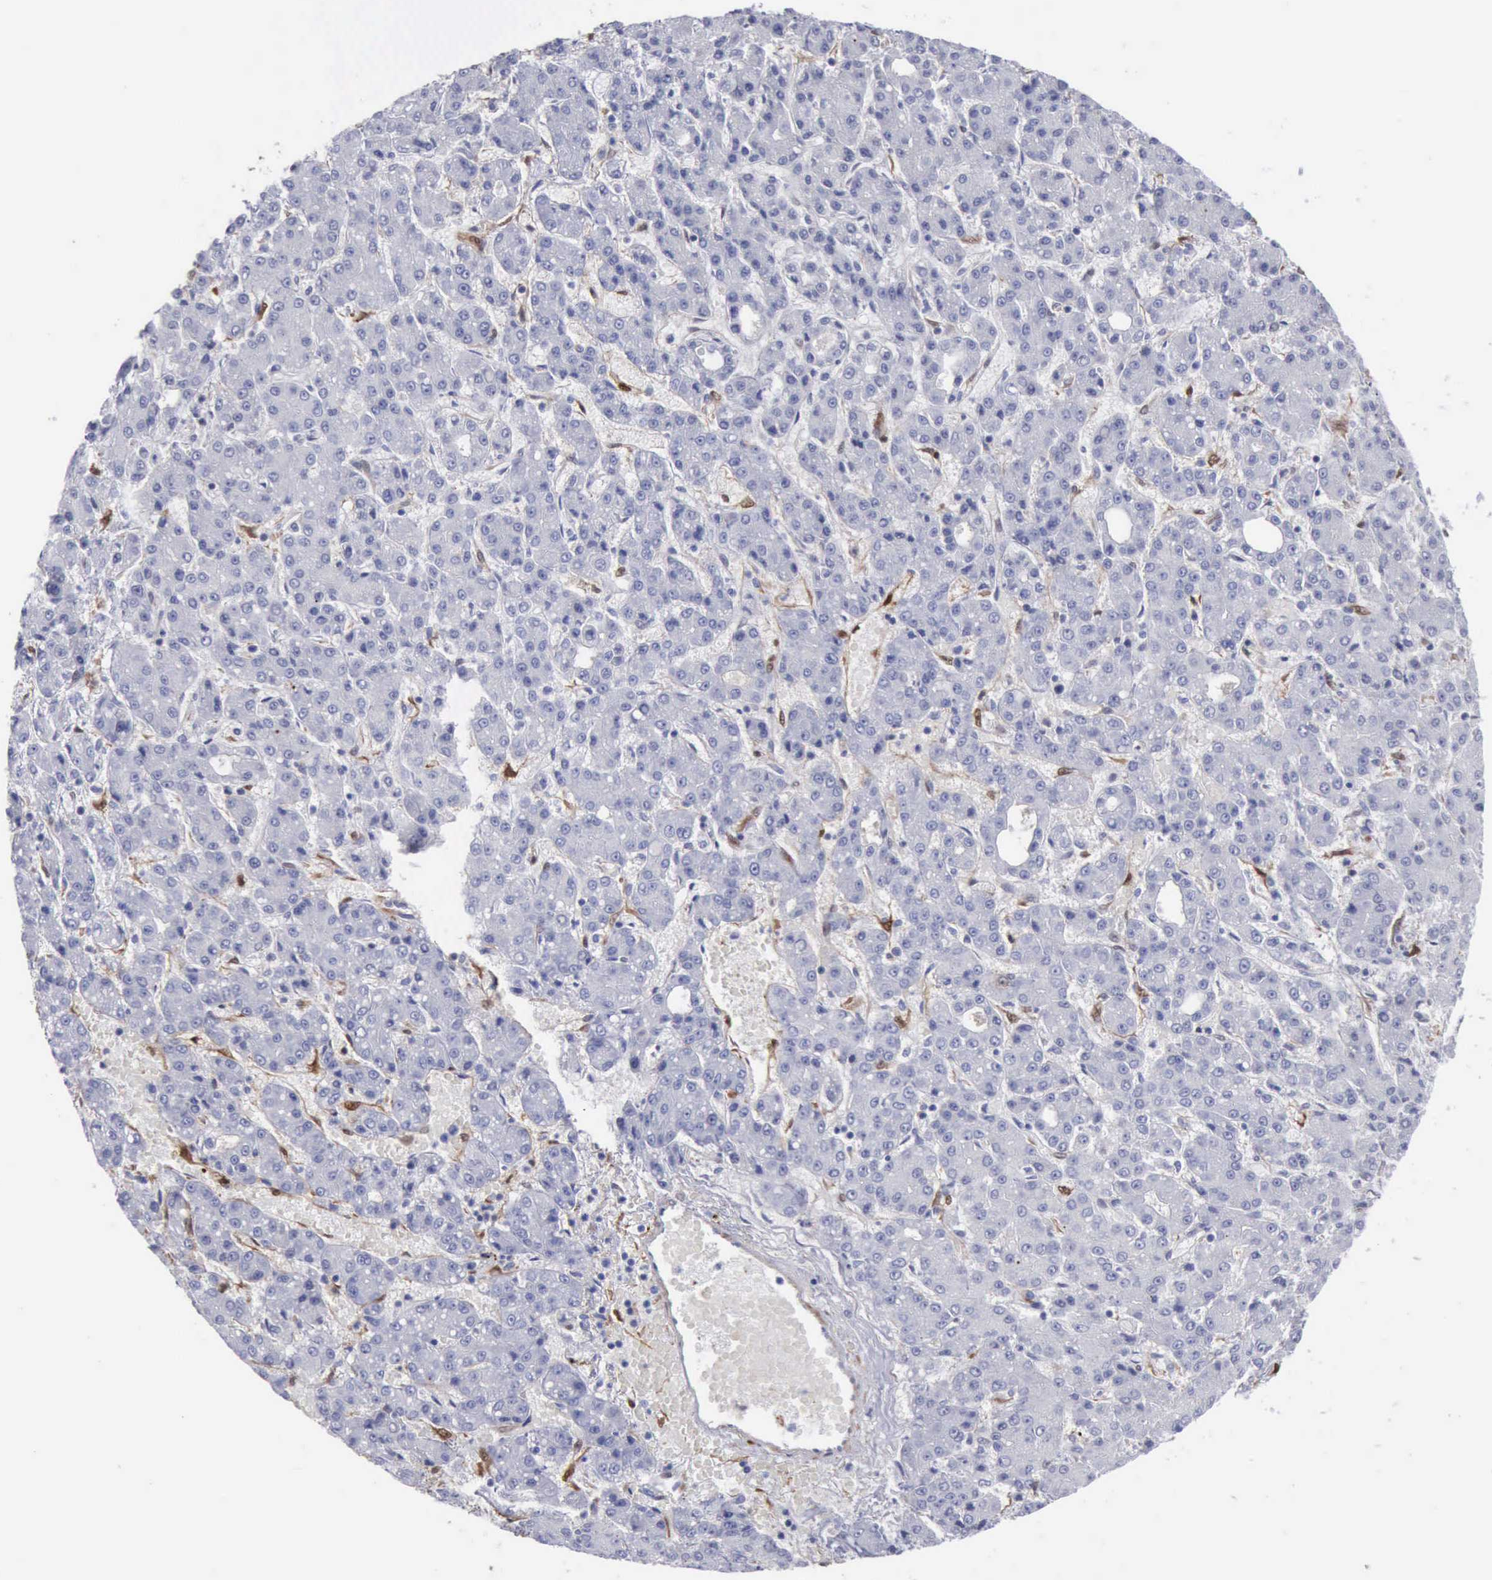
{"staining": {"intensity": "negative", "quantity": "none", "location": "none"}, "tissue": "liver cancer", "cell_type": "Tumor cells", "image_type": "cancer", "snomed": [{"axis": "morphology", "description": "Carcinoma, Hepatocellular, NOS"}, {"axis": "topography", "description": "Liver"}], "caption": "There is no significant expression in tumor cells of liver cancer (hepatocellular carcinoma).", "gene": "FHL1", "patient": {"sex": "male", "age": 69}}